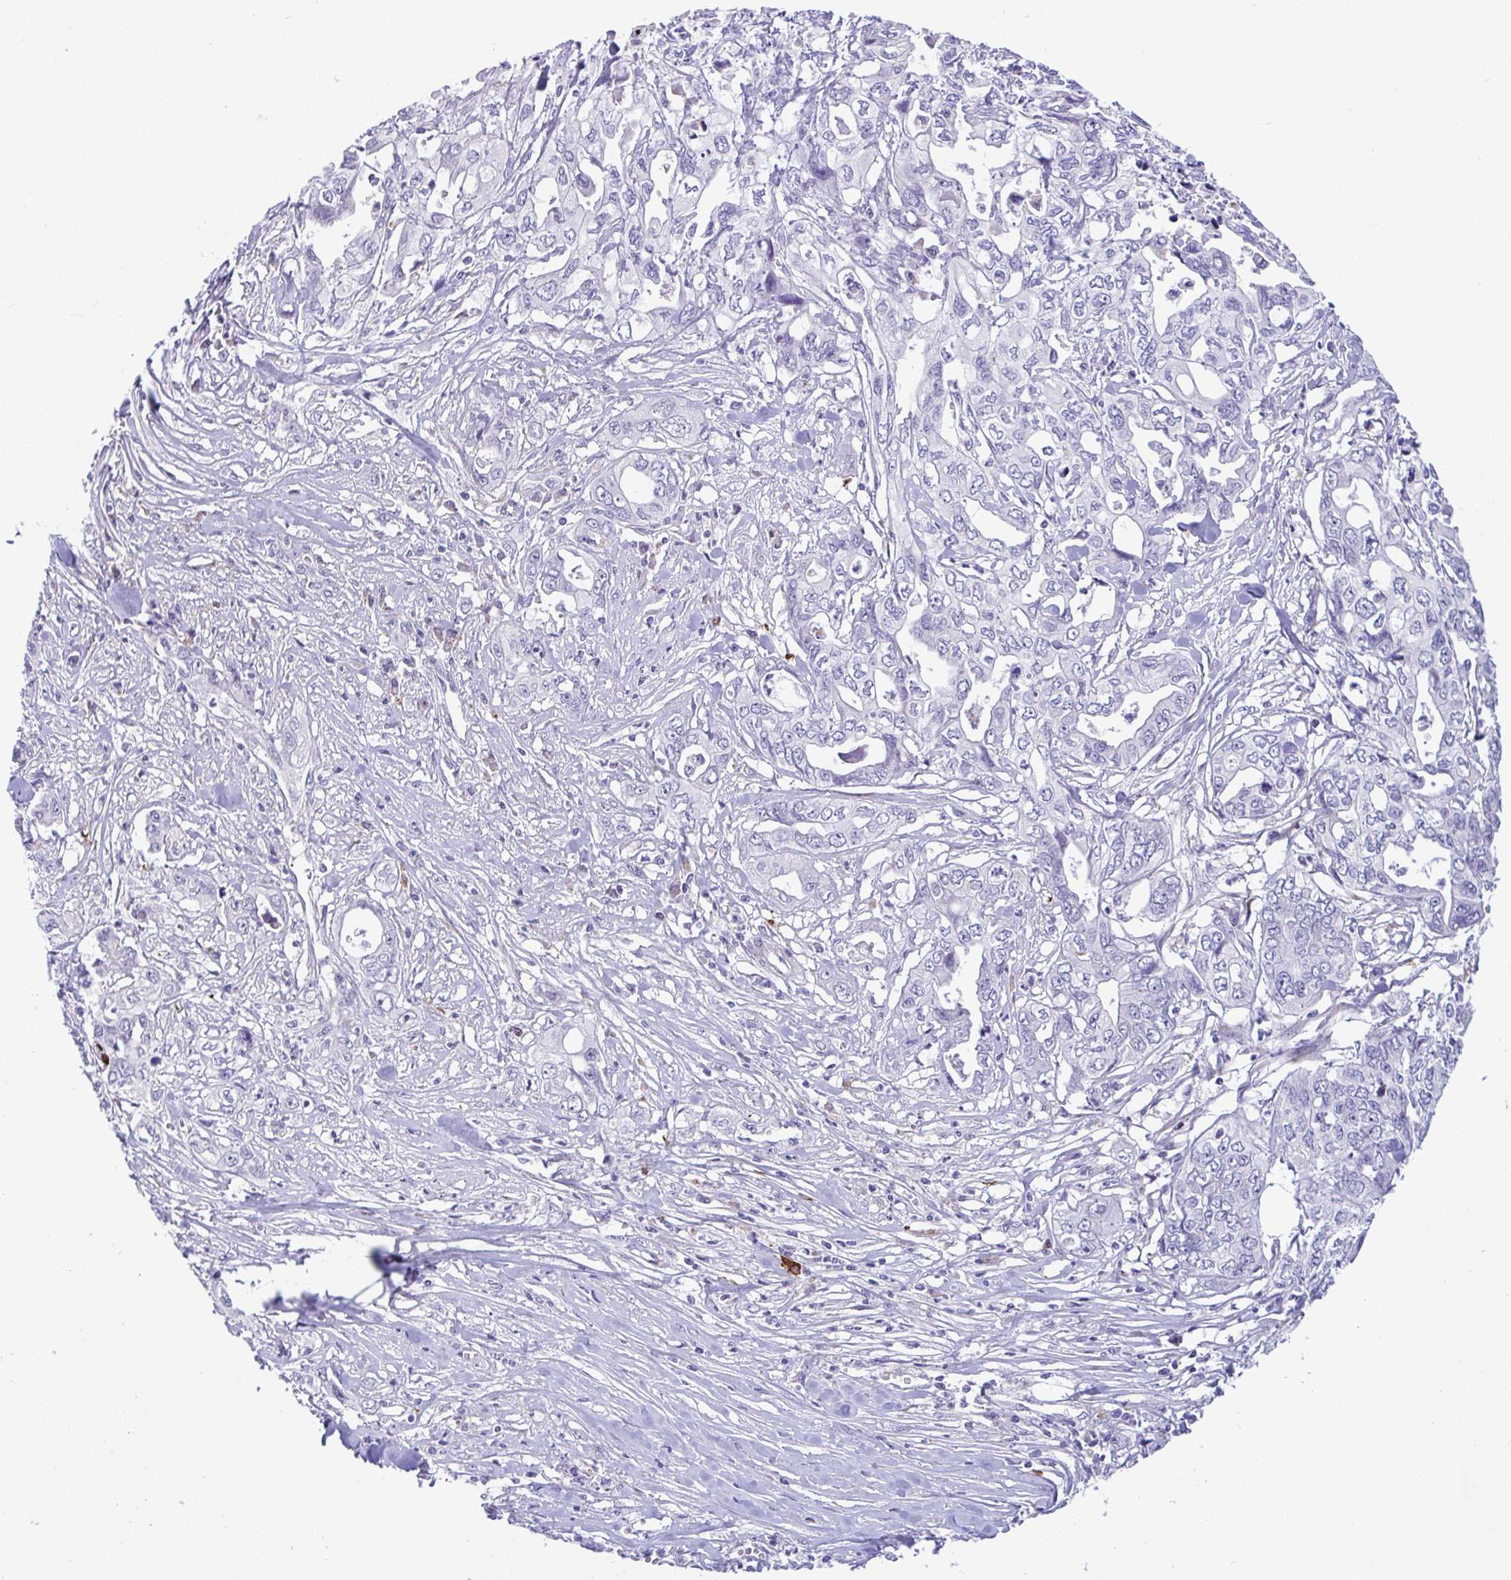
{"staining": {"intensity": "negative", "quantity": "none", "location": "none"}, "tissue": "pancreatic cancer", "cell_type": "Tumor cells", "image_type": "cancer", "snomed": [{"axis": "morphology", "description": "Adenocarcinoma, NOS"}, {"axis": "topography", "description": "Pancreas"}], "caption": "Immunohistochemistry (IHC) photomicrograph of neoplastic tissue: human adenocarcinoma (pancreatic) stained with DAB demonstrates no significant protein positivity in tumor cells.", "gene": "DTX3", "patient": {"sex": "male", "age": 68}}